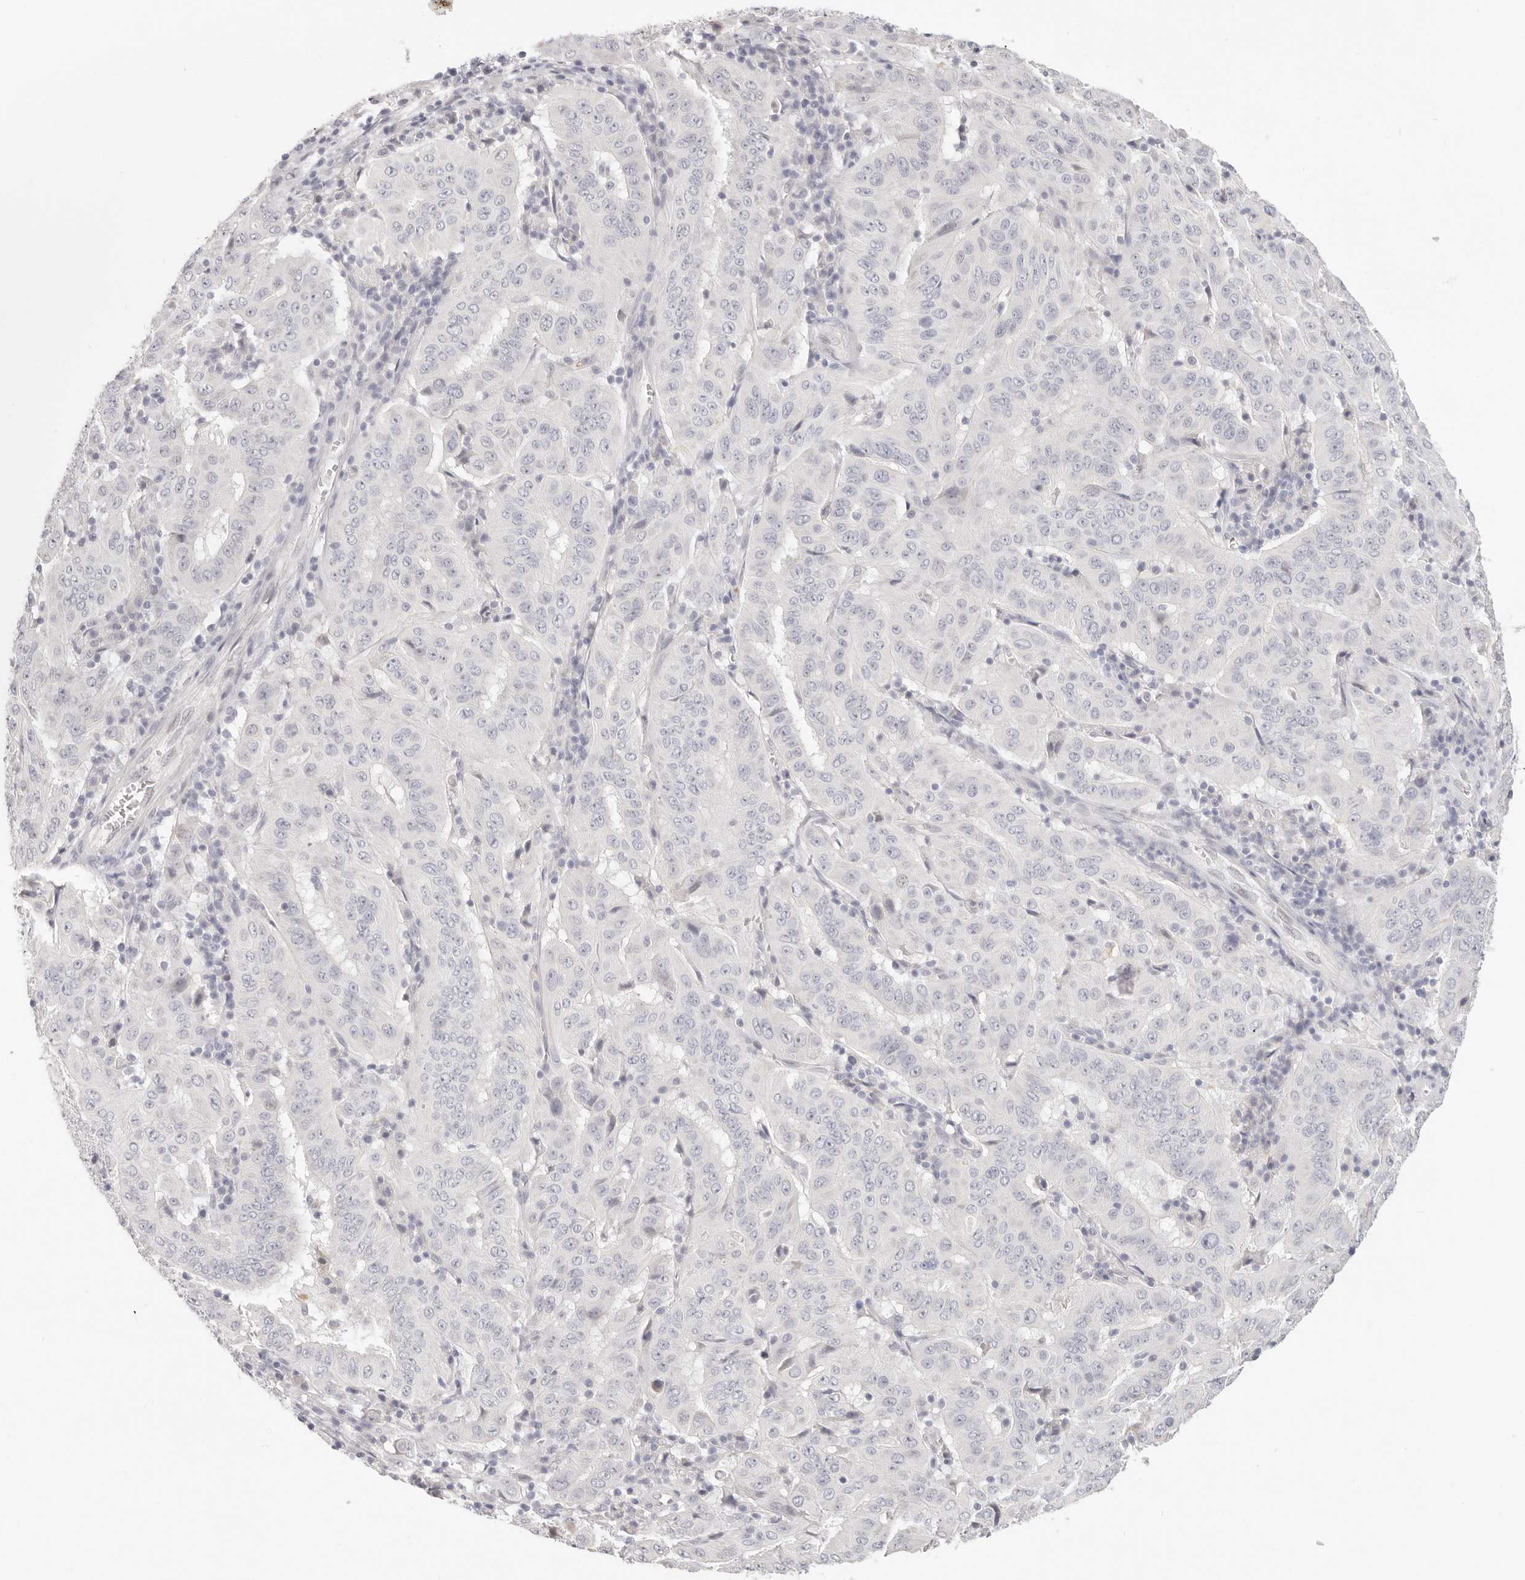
{"staining": {"intensity": "negative", "quantity": "none", "location": "none"}, "tissue": "pancreatic cancer", "cell_type": "Tumor cells", "image_type": "cancer", "snomed": [{"axis": "morphology", "description": "Adenocarcinoma, NOS"}, {"axis": "topography", "description": "Pancreas"}], "caption": "Immunohistochemical staining of pancreatic adenocarcinoma demonstrates no significant staining in tumor cells. (Brightfield microscopy of DAB (3,3'-diaminobenzidine) immunohistochemistry (IHC) at high magnification).", "gene": "ASCL1", "patient": {"sex": "male", "age": 63}}